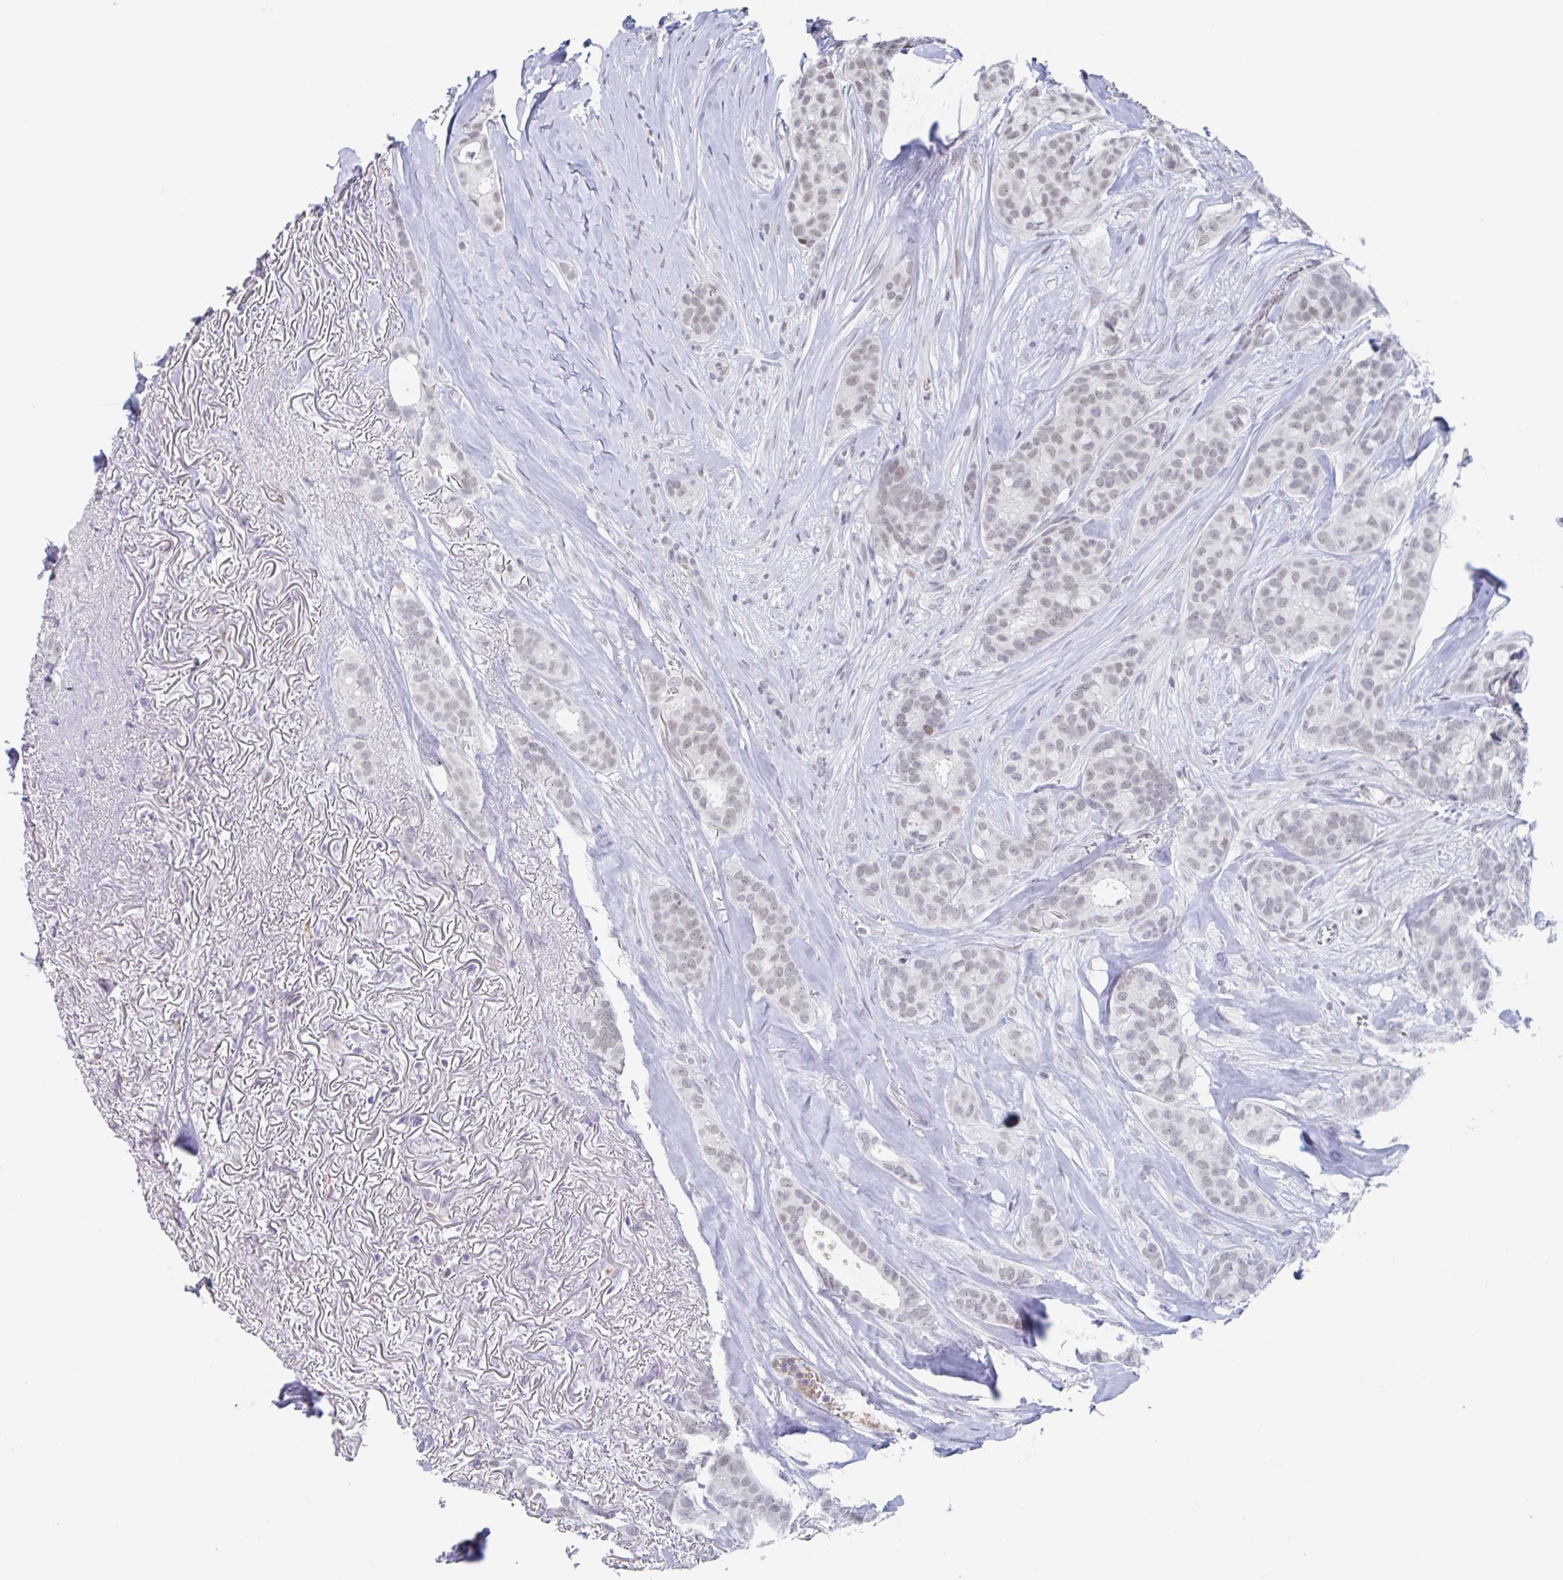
{"staining": {"intensity": "weak", "quantity": "25%-75%", "location": "nuclear"}, "tissue": "breast cancer", "cell_type": "Tumor cells", "image_type": "cancer", "snomed": [{"axis": "morphology", "description": "Duct carcinoma"}, {"axis": "topography", "description": "Breast"}], "caption": "Immunohistochemical staining of human breast infiltrating ductal carcinoma reveals low levels of weak nuclear expression in about 25%-75% of tumor cells. The staining was performed using DAB (3,3'-diaminobenzidine) to visualize the protein expression in brown, while the nuclei were stained in blue with hematoxylin (Magnification: 20x).", "gene": "KDM4D", "patient": {"sex": "female", "age": 84}}